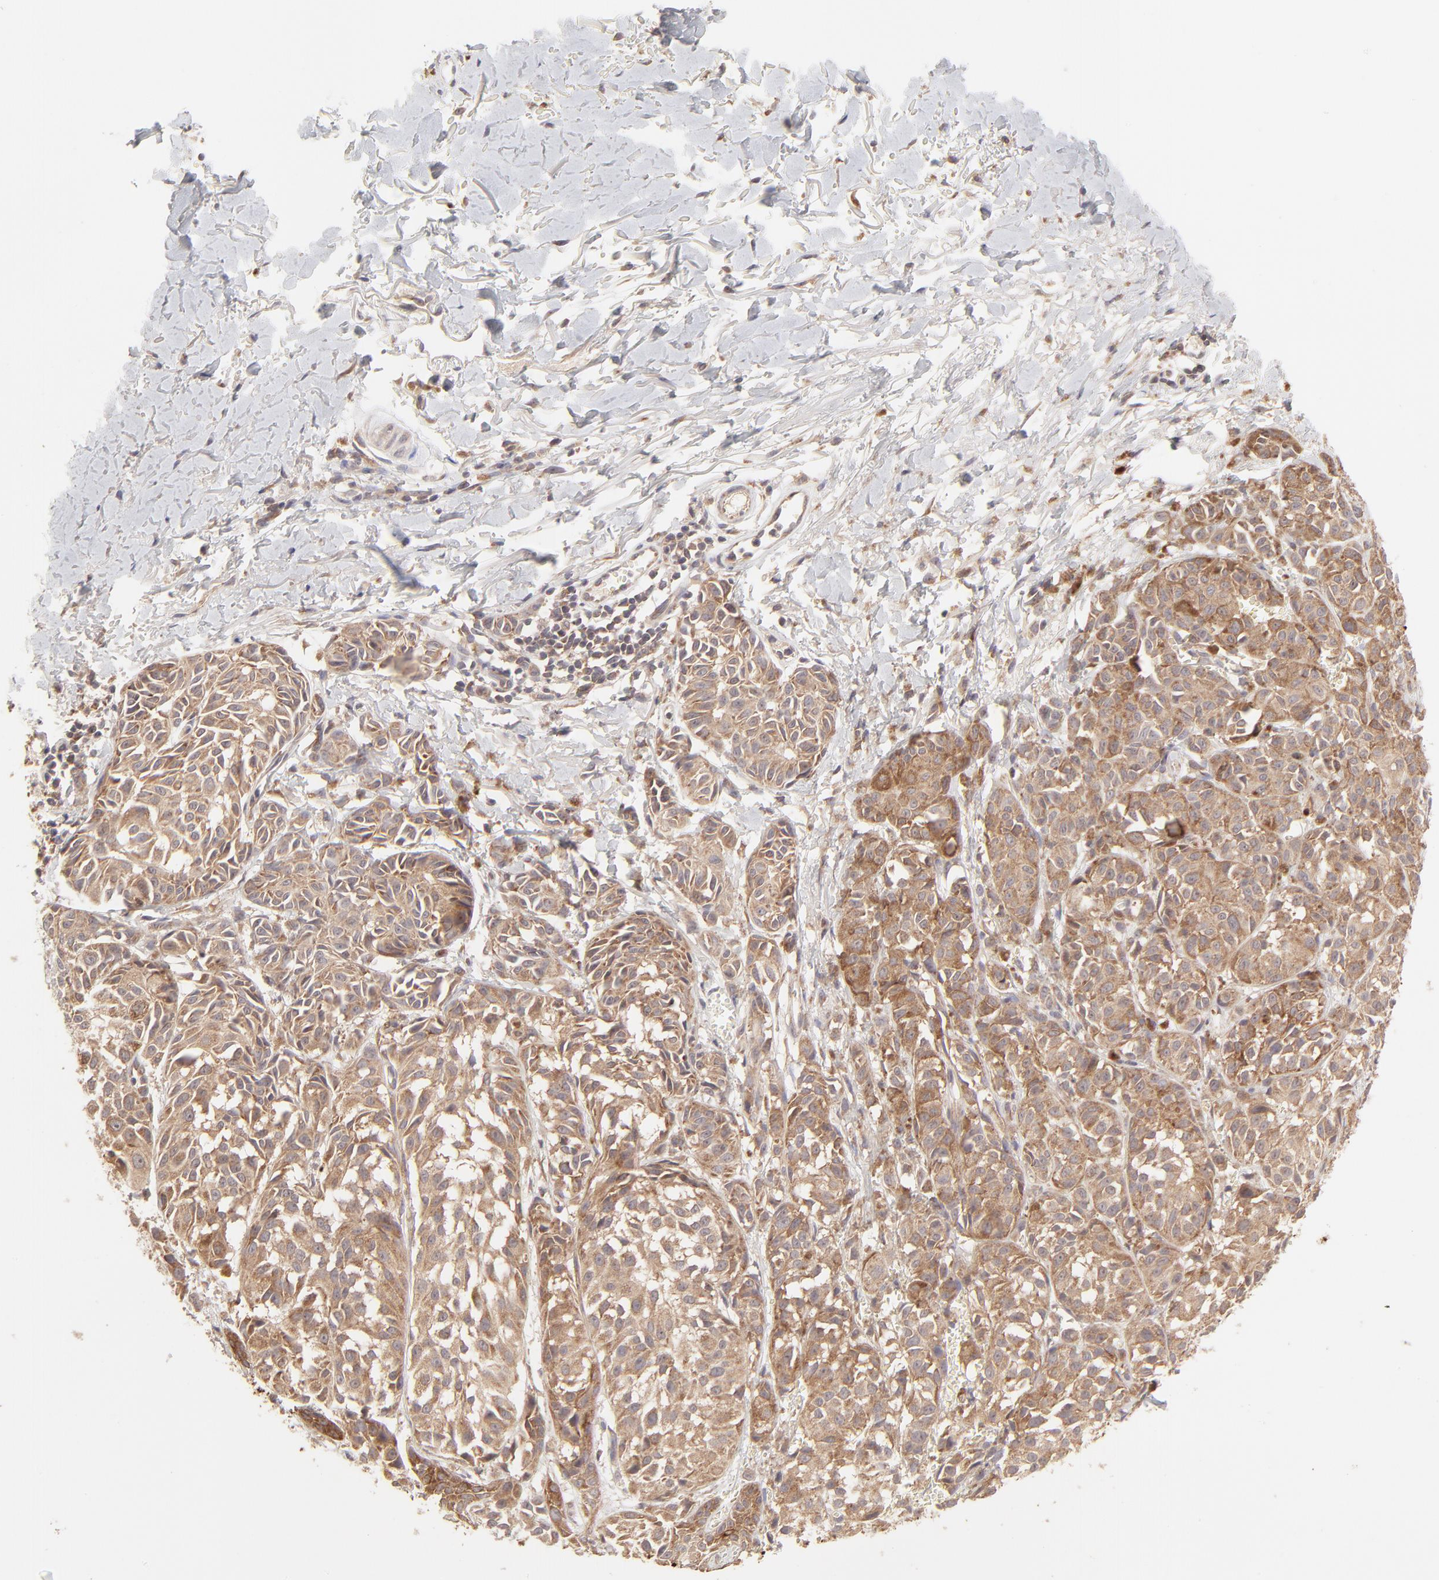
{"staining": {"intensity": "moderate", "quantity": ">75%", "location": "cytoplasmic/membranous"}, "tissue": "melanoma", "cell_type": "Tumor cells", "image_type": "cancer", "snomed": [{"axis": "morphology", "description": "Malignant melanoma, NOS"}, {"axis": "topography", "description": "Skin"}], "caption": "IHC micrograph of neoplastic tissue: melanoma stained using immunohistochemistry reveals medium levels of moderate protein expression localized specifically in the cytoplasmic/membranous of tumor cells, appearing as a cytoplasmic/membranous brown color.", "gene": "TNRC6B", "patient": {"sex": "male", "age": 76}}